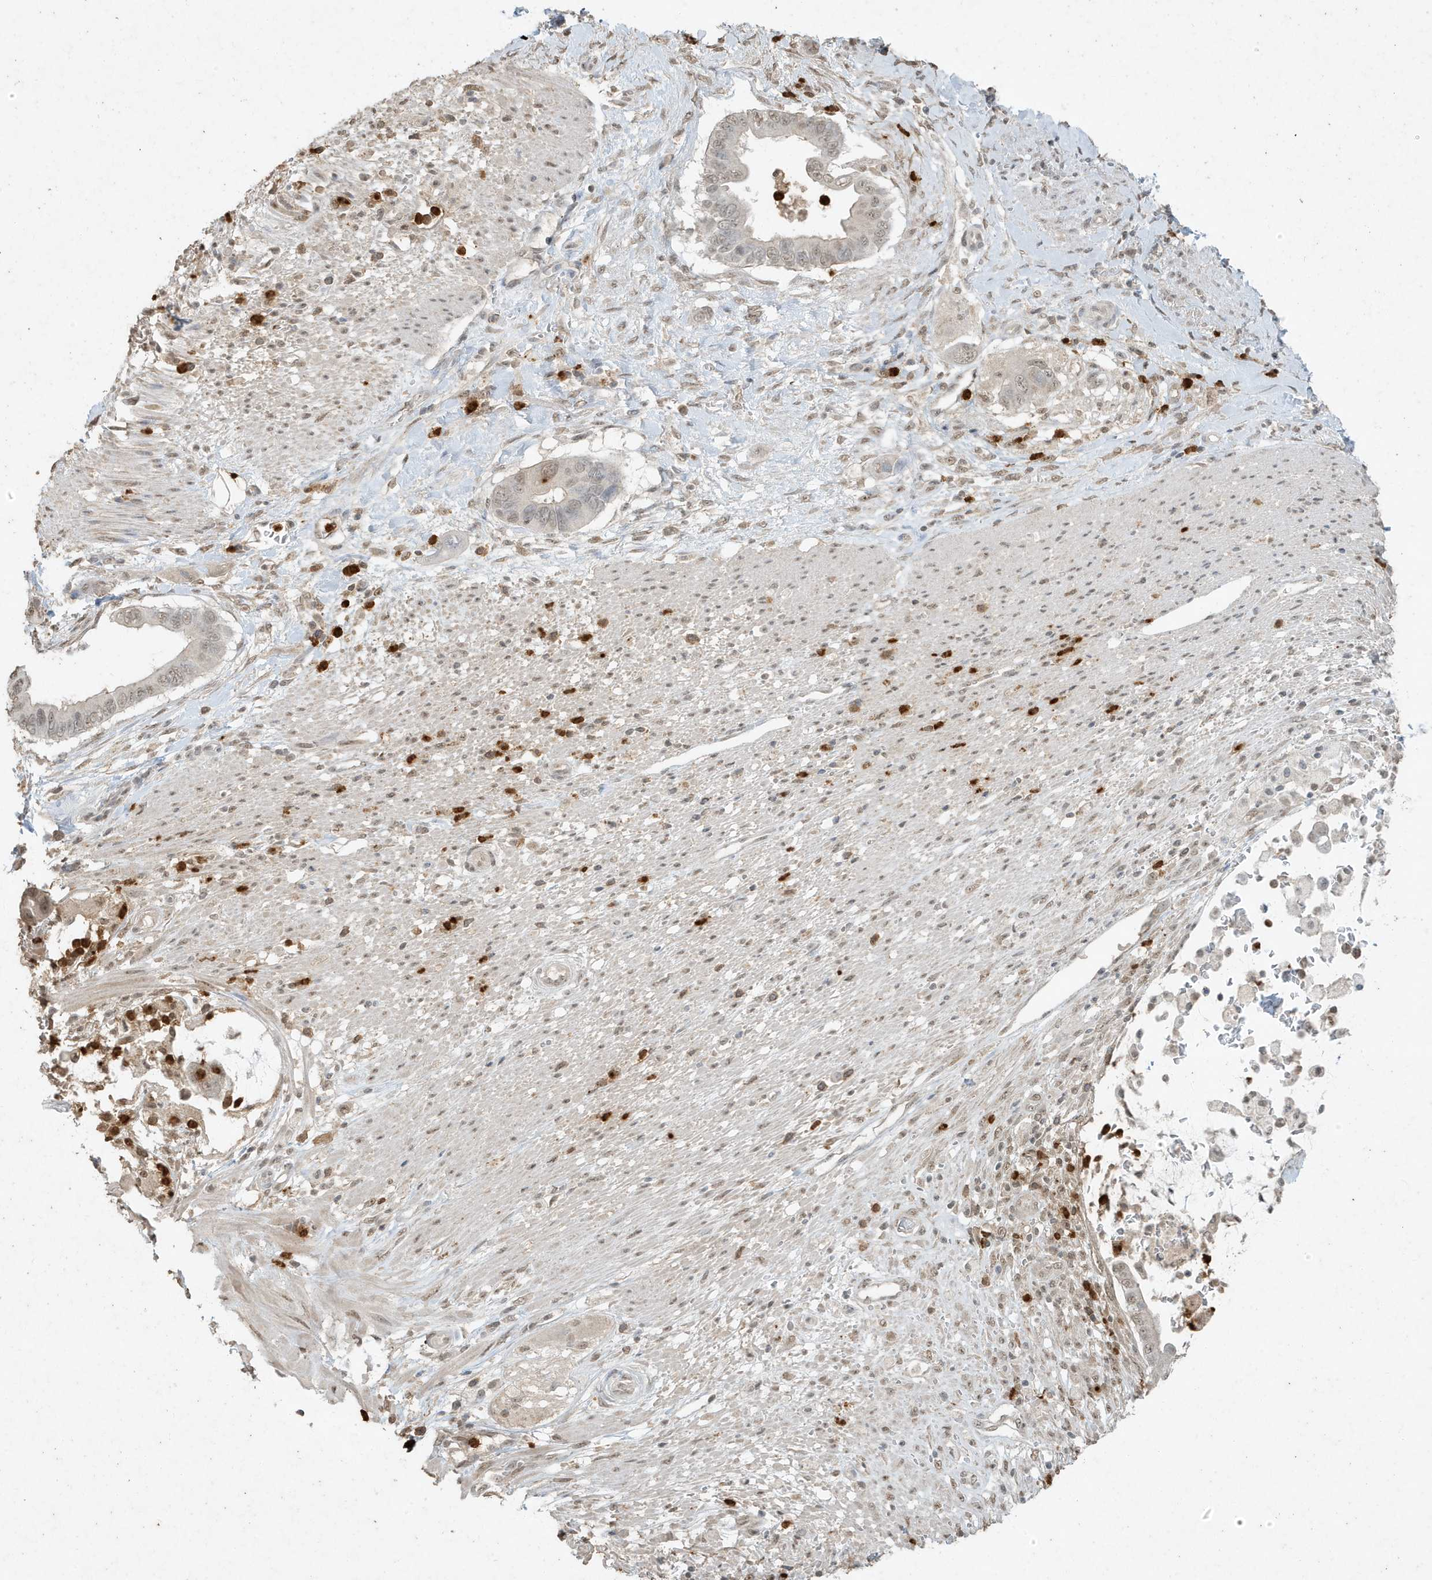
{"staining": {"intensity": "weak", "quantity": "<25%", "location": "nuclear"}, "tissue": "pancreatic cancer", "cell_type": "Tumor cells", "image_type": "cancer", "snomed": [{"axis": "morphology", "description": "Adenocarcinoma, NOS"}, {"axis": "topography", "description": "Pancreas"}], "caption": "The micrograph reveals no staining of tumor cells in pancreatic cancer.", "gene": "DEFA1", "patient": {"sex": "male", "age": 68}}